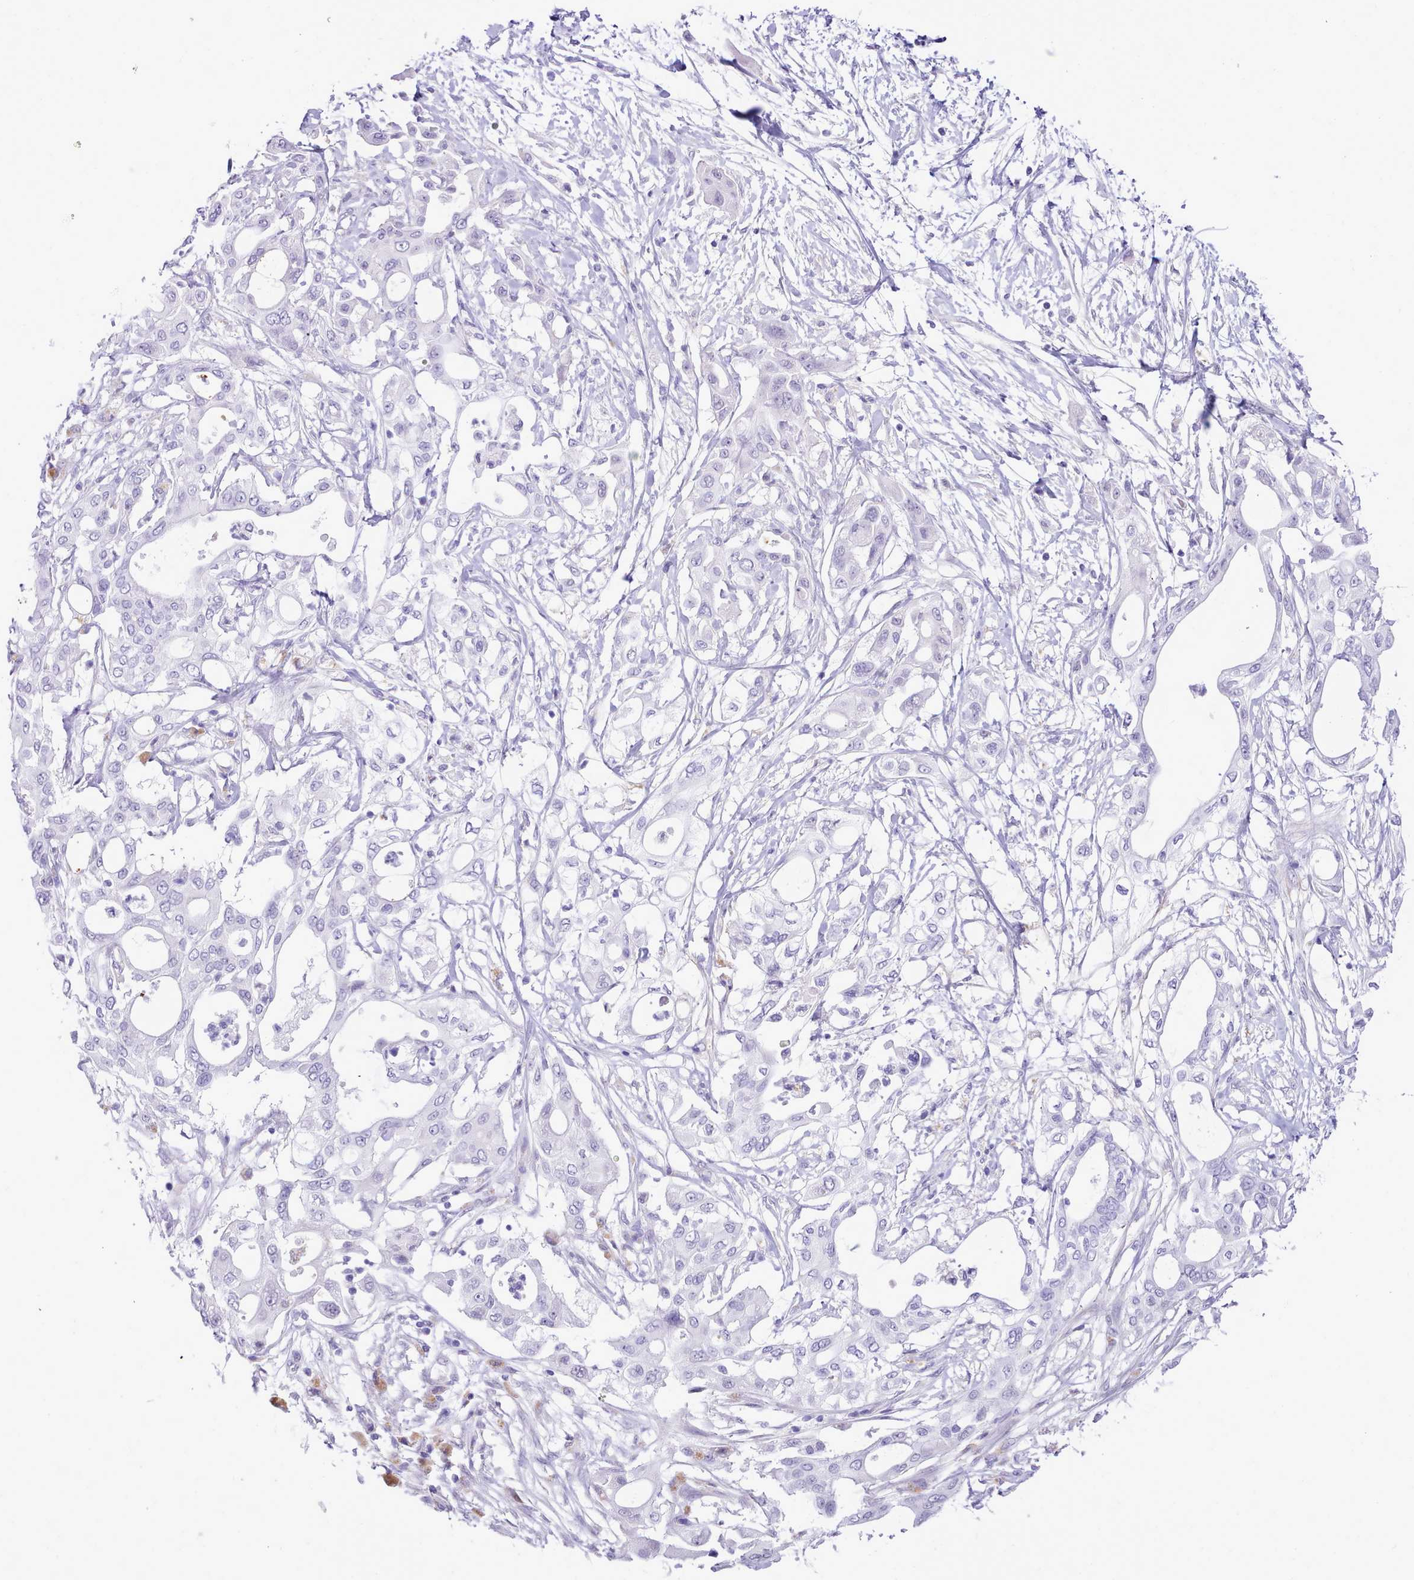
{"staining": {"intensity": "negative", "quantity": "none", "location": "none"}, "tissue": "pancreatic cancer", "cell_type": "Tumor cells", "image_type": "cancer", "snomed": [{"axis": "morphology", "description": "Adenocarcinoma, NOS"}, {"axis": "topography", "description": "Pancreas"}], "caption": "This is an immunohistochemistry (IHC) photomicrograph of adenocarcinoma (pancreatic). There is no expression in tumor cells.", "gene": "LRRC37A", "patient": {"sex": "male", "age": 68}}